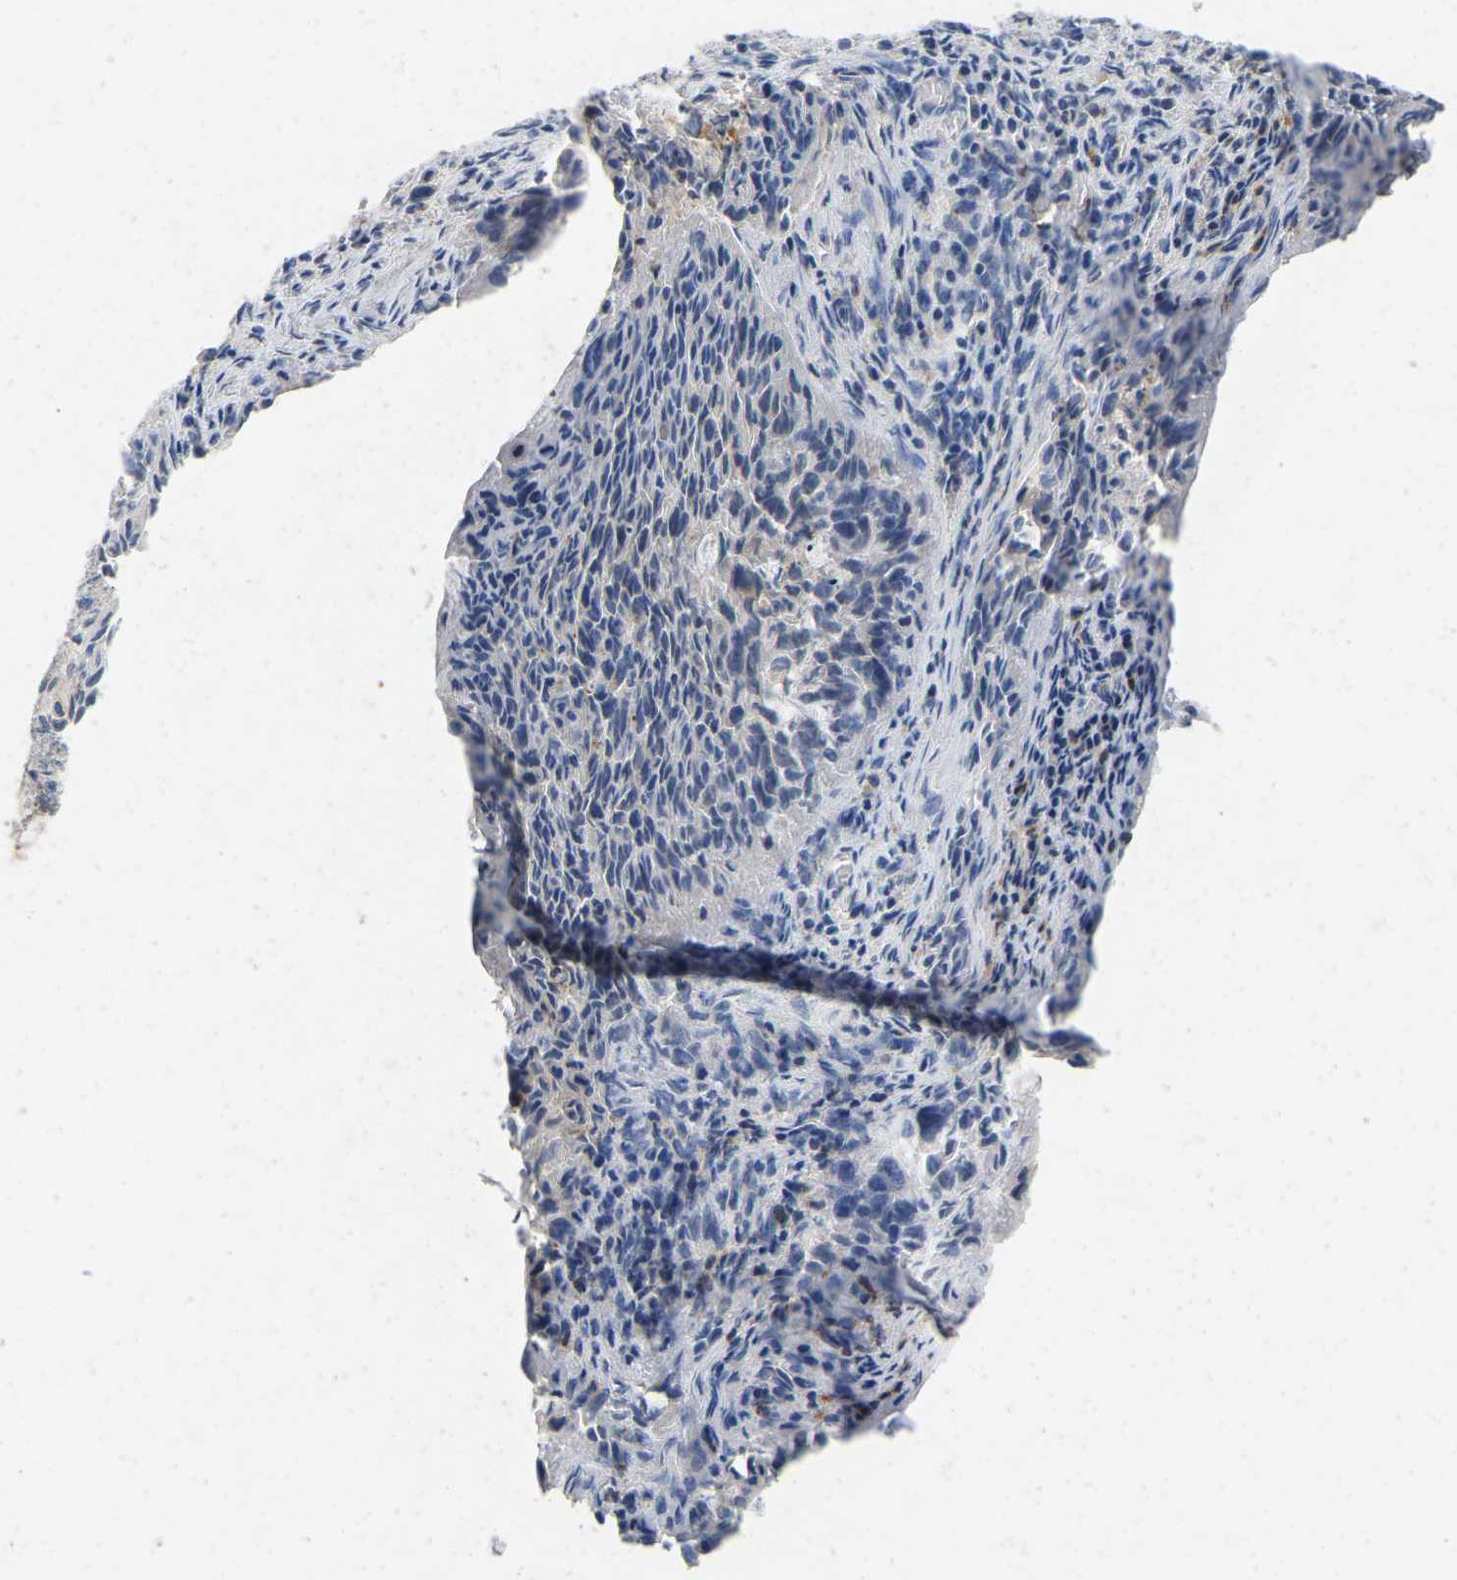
{"staining": {"intensity": "negative", "quantity": "none", "location": "none"}, "tissue": "cervical cancer", "cell_type": "Tumor cells", "image_type": "cancer", "snomed": [{"axis": "morphology", "description": "Squamous cell carcinoma, NOS"}, {"axis": "topography", "description": "Cervix"}], "caption": "Squamous cell carcinoma (cervical) was stained to show a protein in brown. There is no significant staining in tumor cells.", "gene": "RHEB", "patient": {"sex": "female", "age": 55}}